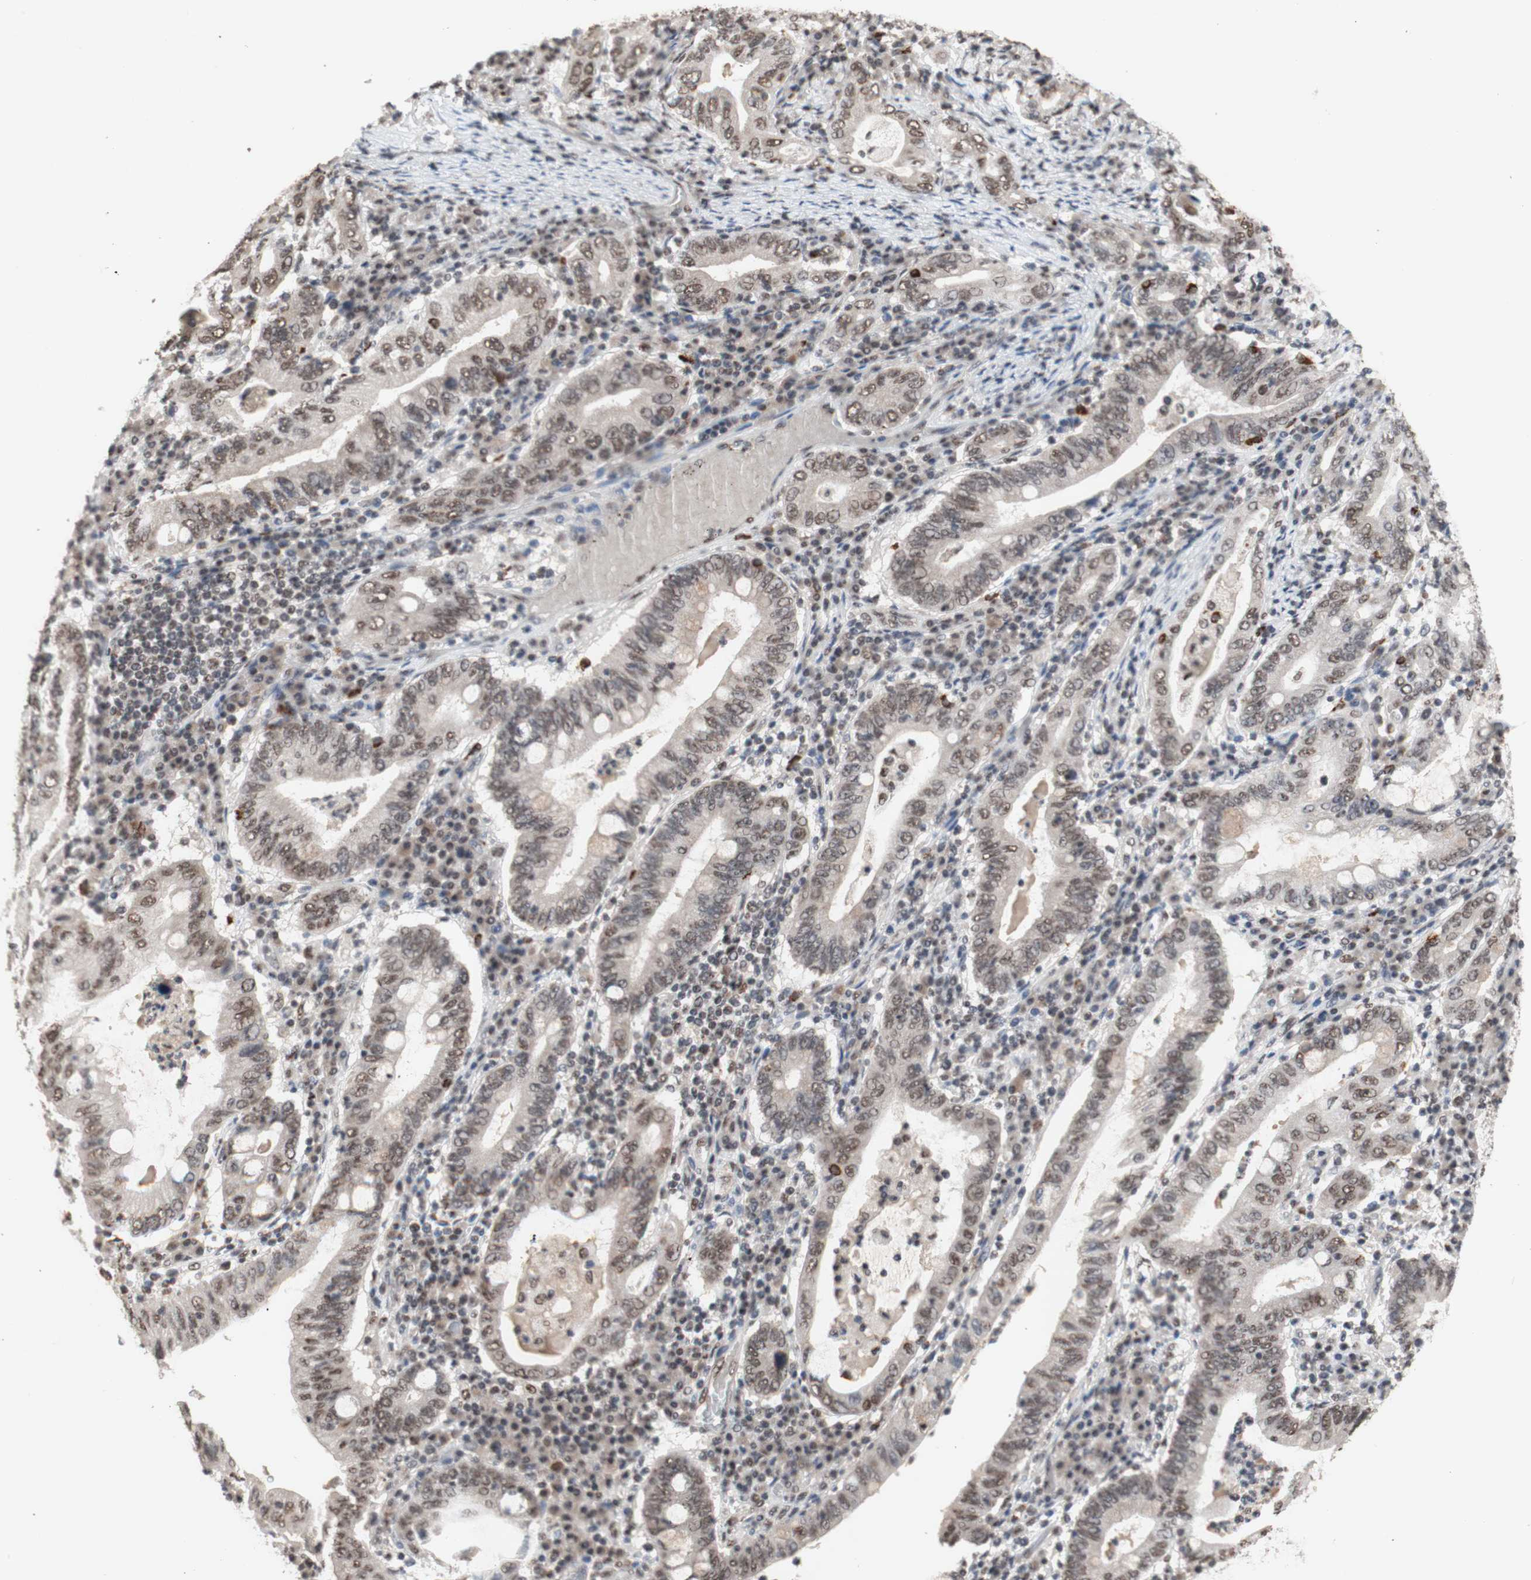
{"staining": {"intensity": "weak", "quantity": ">75%", "location": "nuclear"}, "tissue": "stomach cancer", "cell_type": "Tumor cells", "image_type": "cancer", "snomed": [{"axis": "morphology", "description": "Normal tissue, NOS"}, {"axis": "morphology", "description": "Adenocarcinoma, NOS"}, {"axis": "topography", "description": "Esophagus"}, {"axis": "topography", "description": "Stomach, upper"}, {"axis": "topography", "description": "Peripheral nerve tissue"}], "caption": "Immunohistochemical staining of human stomach cancer demonstrates low levels of weak nuclear positivity in about >75% of tumor cells. The protein is shown in brown color, while the nuclei are stained blue.", "gene": "SFPQ", "patient": {"sex": "male", "age": 62}}